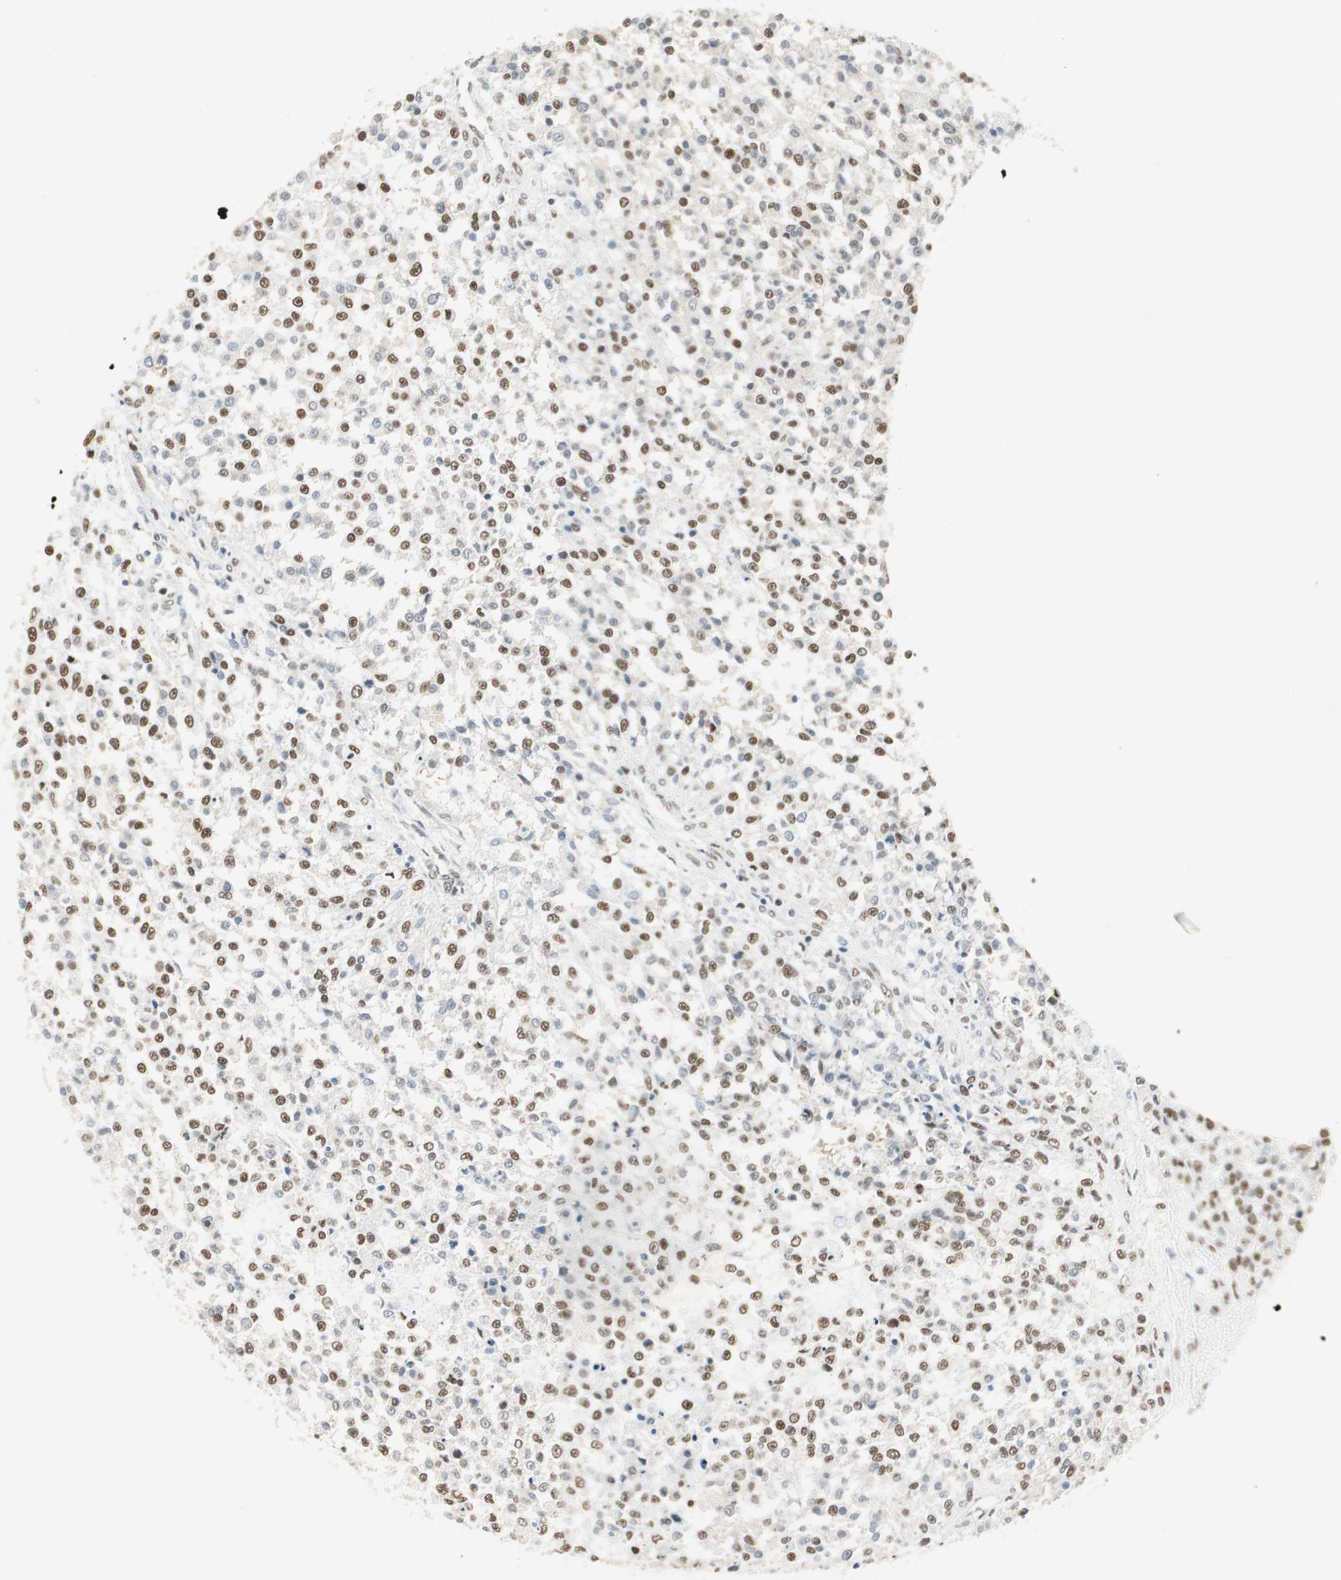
{"staining": {"intensity": "moderate", "quantity": ">75%", "location": "nuclear"}, "tissue": "testis cancer", "cell_type": "Tumor cells", "image_type": "cancer", "snomed": [{"axis": "morphology", "description": "Seminoma, NOS"}, {"axis": "topography", "description": "Testis"}], "caption": "Brown immunohistochemical staining in seminoma (testis) reveals moderate nuclear staining in about >75% of tumor cells.", "gene": "ZBTB17", "patient": {"sex": "male", "age": 59}}